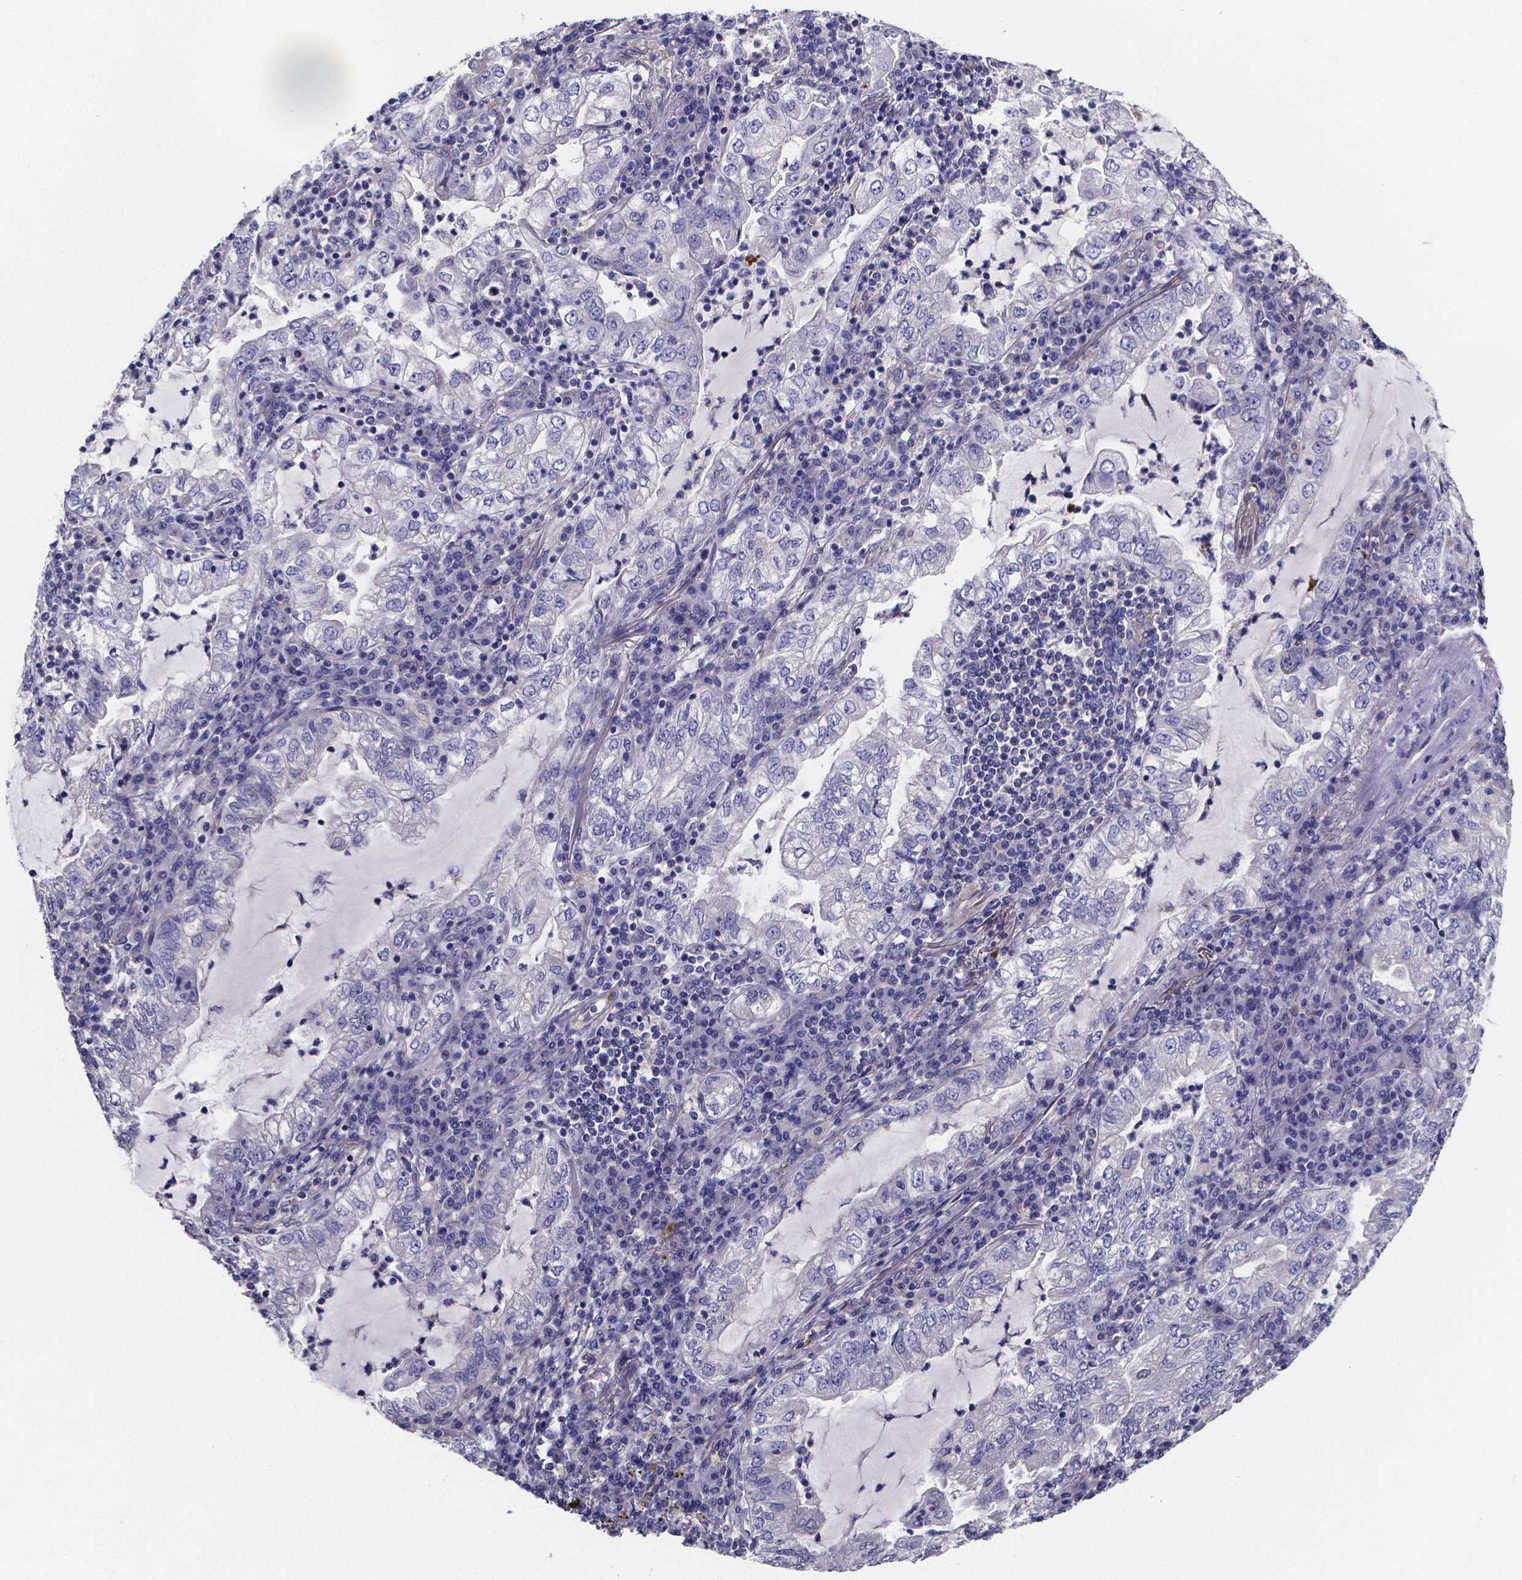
{"staining": {"intensity": "negative", "quantity": "none", "location": "none"}, "tissue": "lung cancer", "cell_type": "Tumor cells", "image_type": "cancer", "snomed": [{"axis": "morphology", "description": "Adenocarcinoma, NOS"}, {"axis": "topography", "description": "Lung"}], "caption": "Lung cancer (adenocarcinoma) stained for a protein using immunohistochemistry displays no staining tumor cells.", "gene": "SFRP4", "patient": {"sex": "female", "age": 73}}